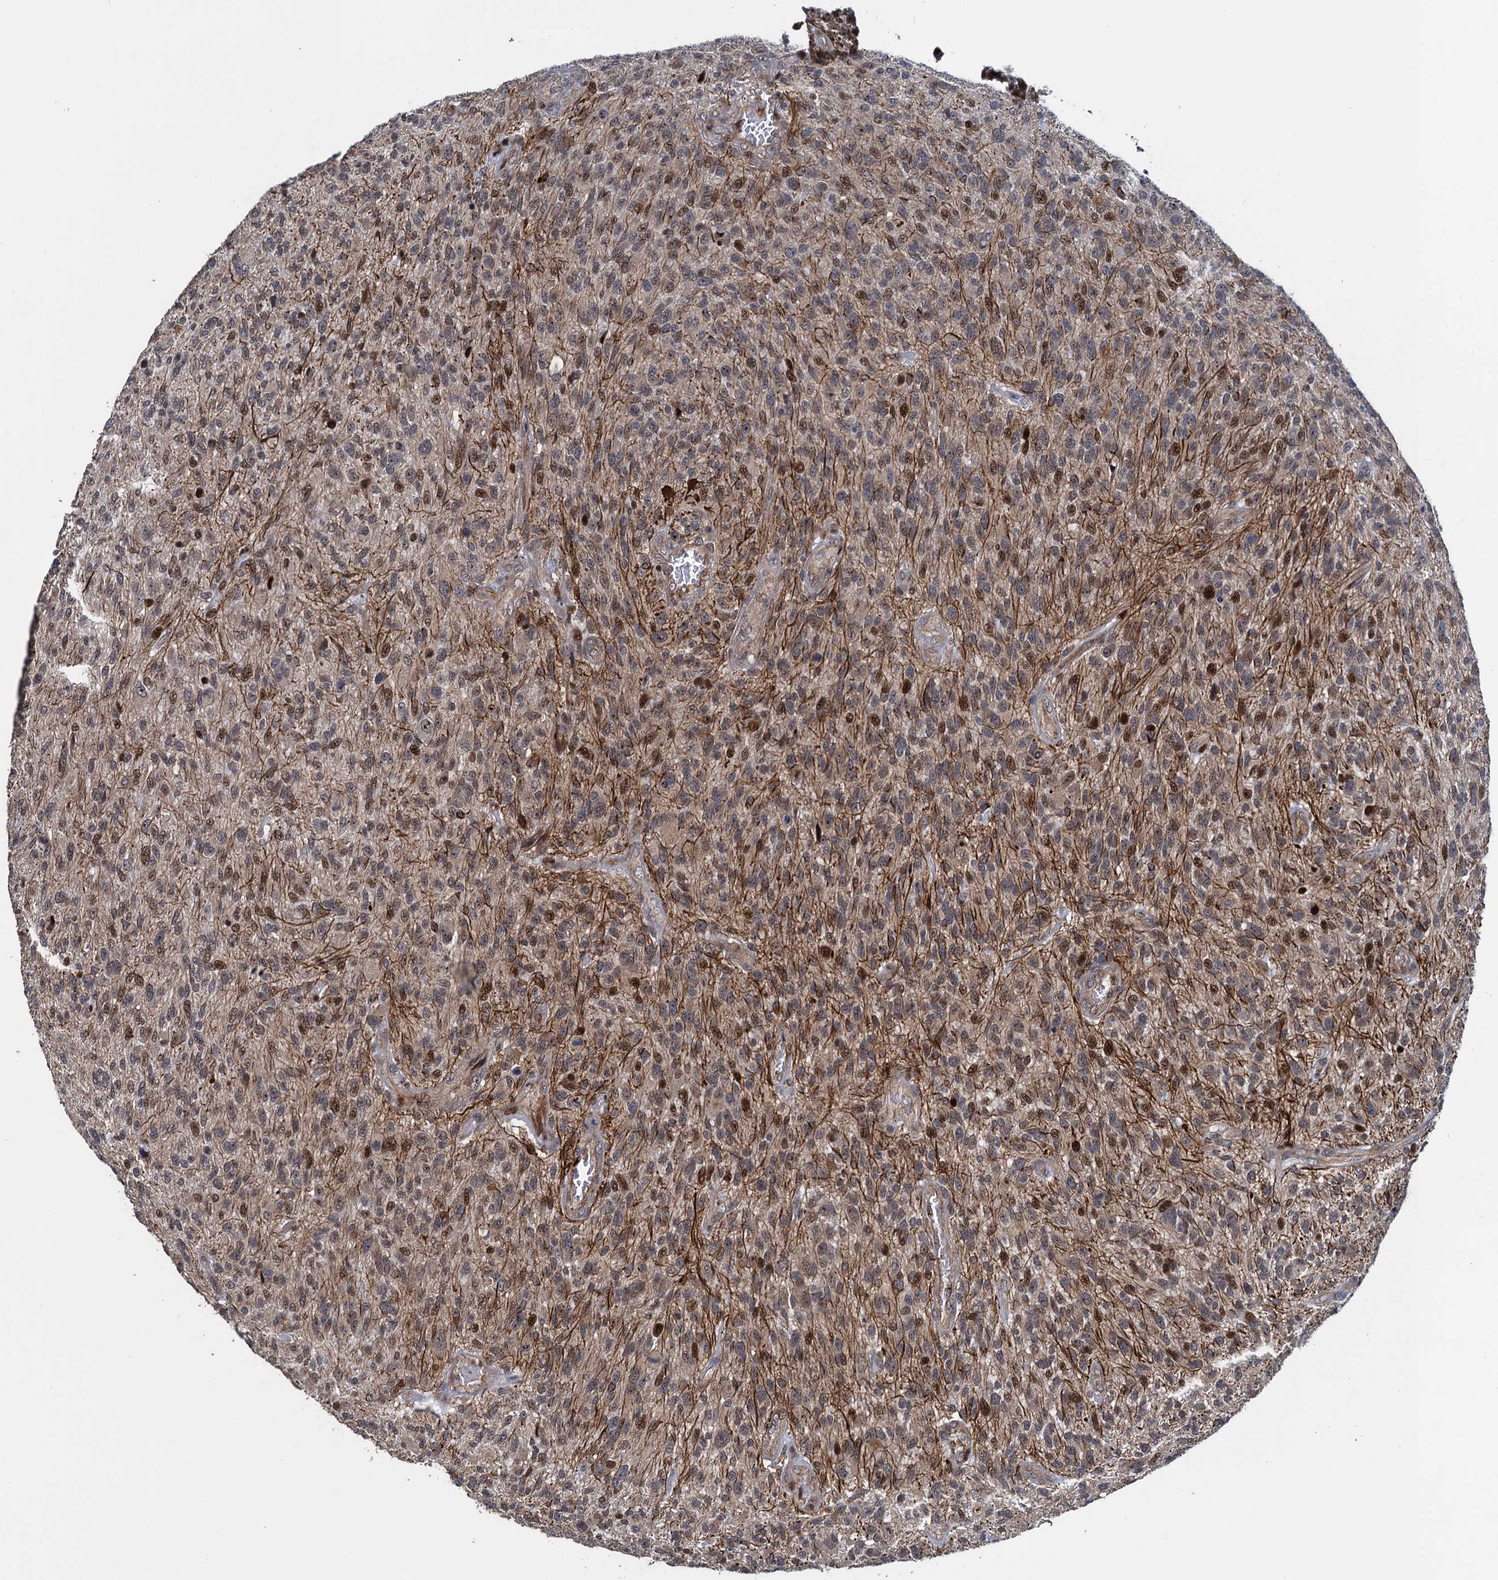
{"staining": {"intensity": "moderate", "quantity": "<25%", "location": "nuclear"}, "tissue": "glioma", "cell_type": "Tumor cells", "image_type": "cancer", "snomed": [{"axis": "morphology", "description": "Glioma, malignant, High grade"}, {"axis": "topography", "description": "Brain"}], "caption": "High-magnification brightfield microscopy of high-grade glioma (malignant) stained with DAB (brown) and counterstained with hematoxylin (blue). tumor cells exhibit moderate nuclear expression is identified in approximately<25% of cells.", "gene": "ATOSA", "patient": {"sex": "male", "age": 47}}